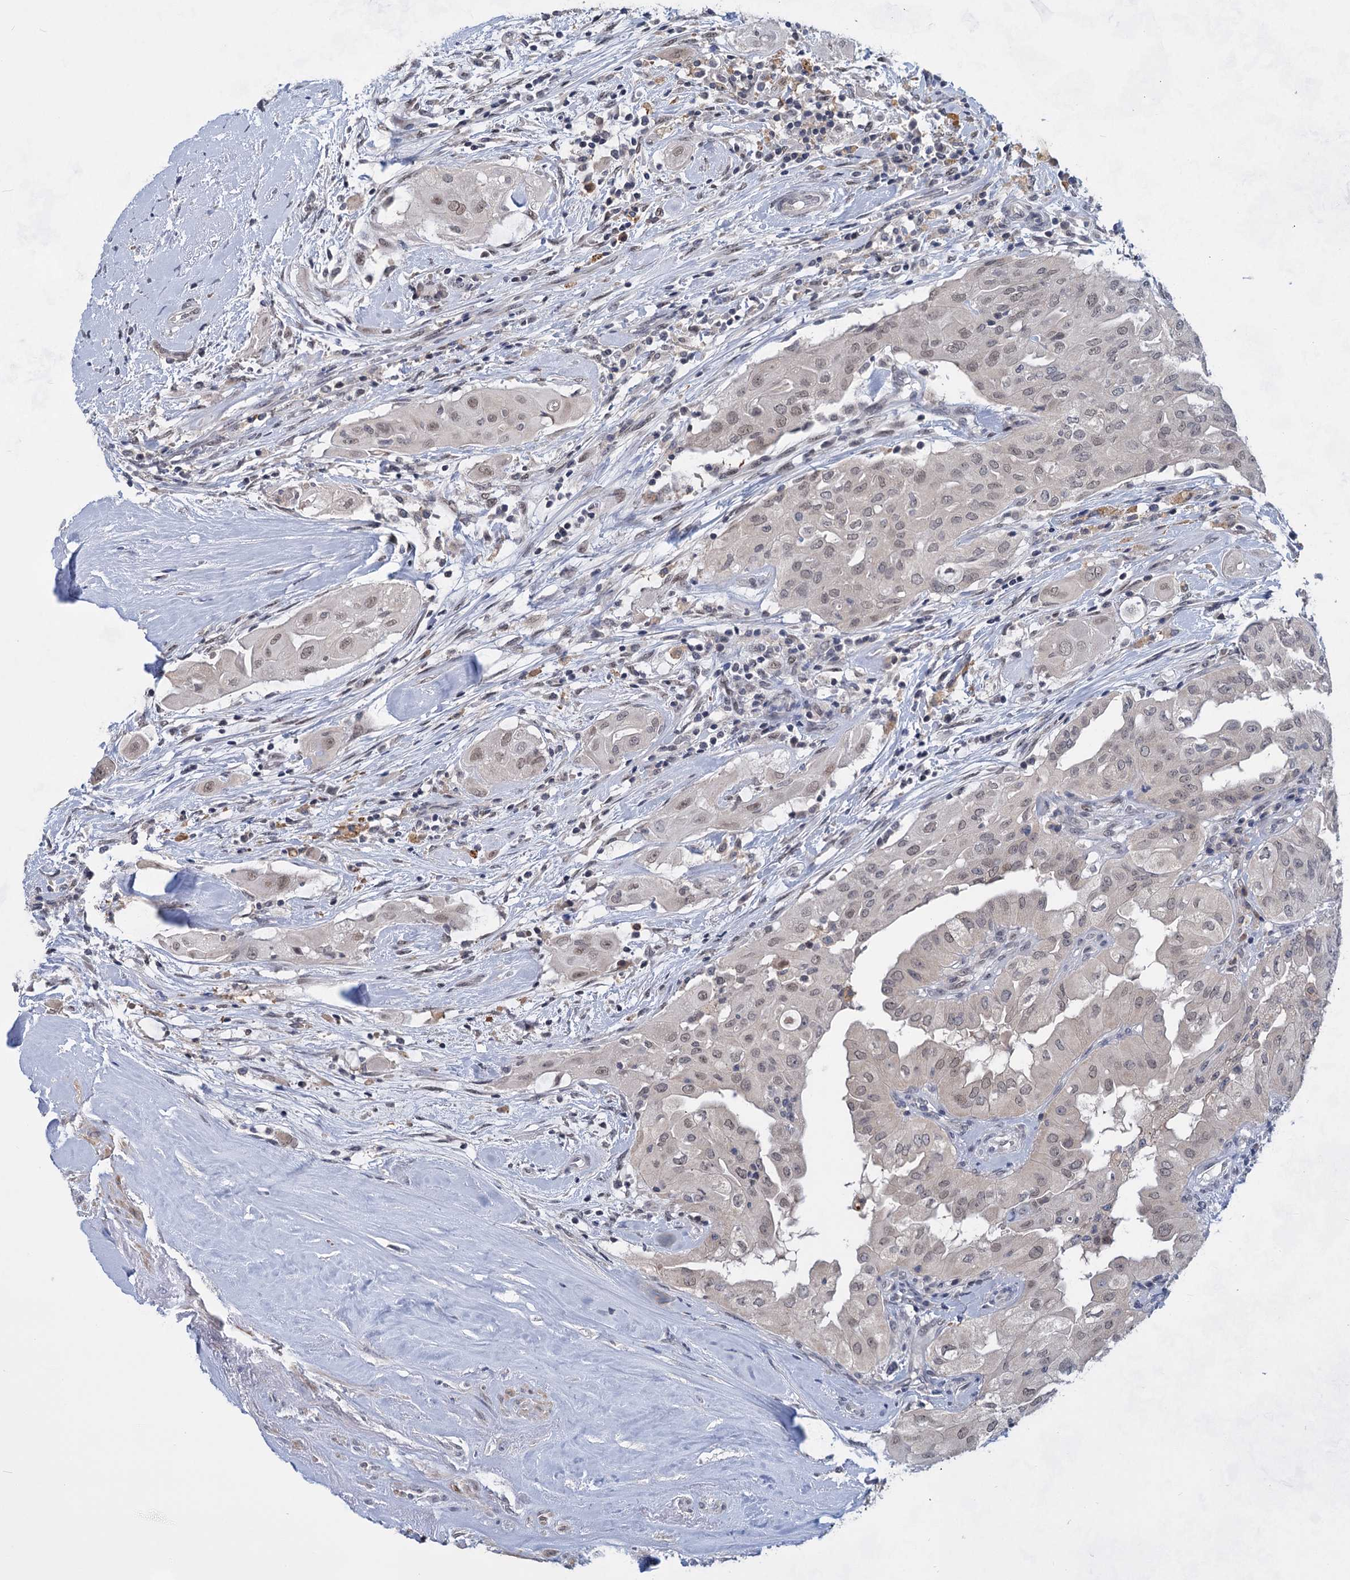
{"staining": {"intensity": "negative", "quantity": "none", "location": "none"}, "tissue": "thyroid cancer", "cell_type": "Tumor cells", "image_type": "cancer", "snomed": [{"axis": "morphology", "description": "Papillary adenocarcinoma, NOS"}, {"axis": "topography", "description": "Thyroid gland"}], "caption": "IHC image of neoplastic tissue: human thyroid cancer stained with DAB displays no significant protein expression in tumor cells.", "gene": "TTC17", "patient": {"sex": "female", "age": 59}}